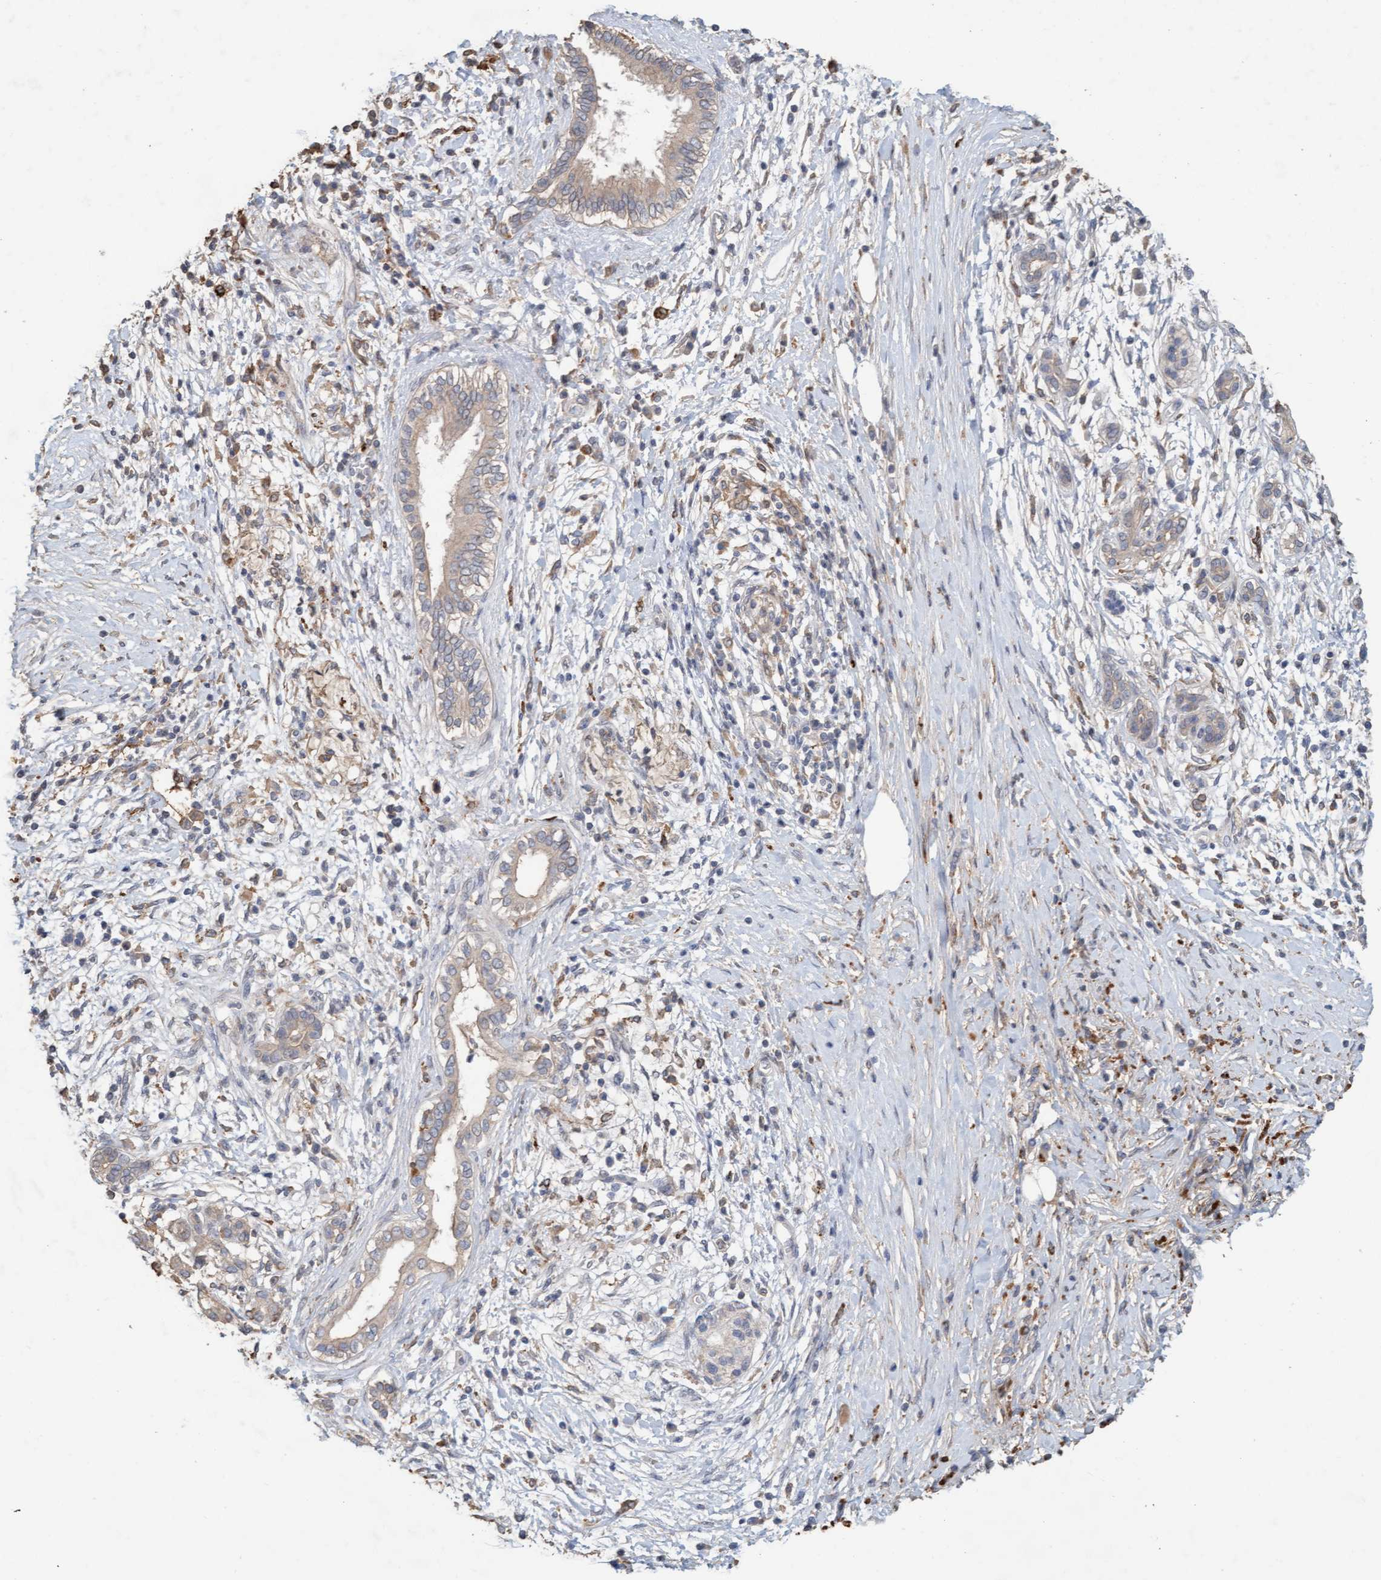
{"staining": {"intensity": "weak", "quantity": "25%-75%", "location": "cytoplasmic/membranous"}, "tissue": "pancreatic cancer", "cell_type": "Tumor cells", "image_type": "cancer", "snomed": [{"axis": "morphology", "description": "Adenocarcinoma, NOS"}, {"axis": "topography", "description": "Pancreas"}], "caption": "Human pancreatic adenocarcinoma stained for a protein (brown) demonstrates weak cytoplasmic/membranous positive positivity in about 25%-75% of tumor cells.", "gene": "LONRF1", "patient": {"sex": "male", "age": 58}}